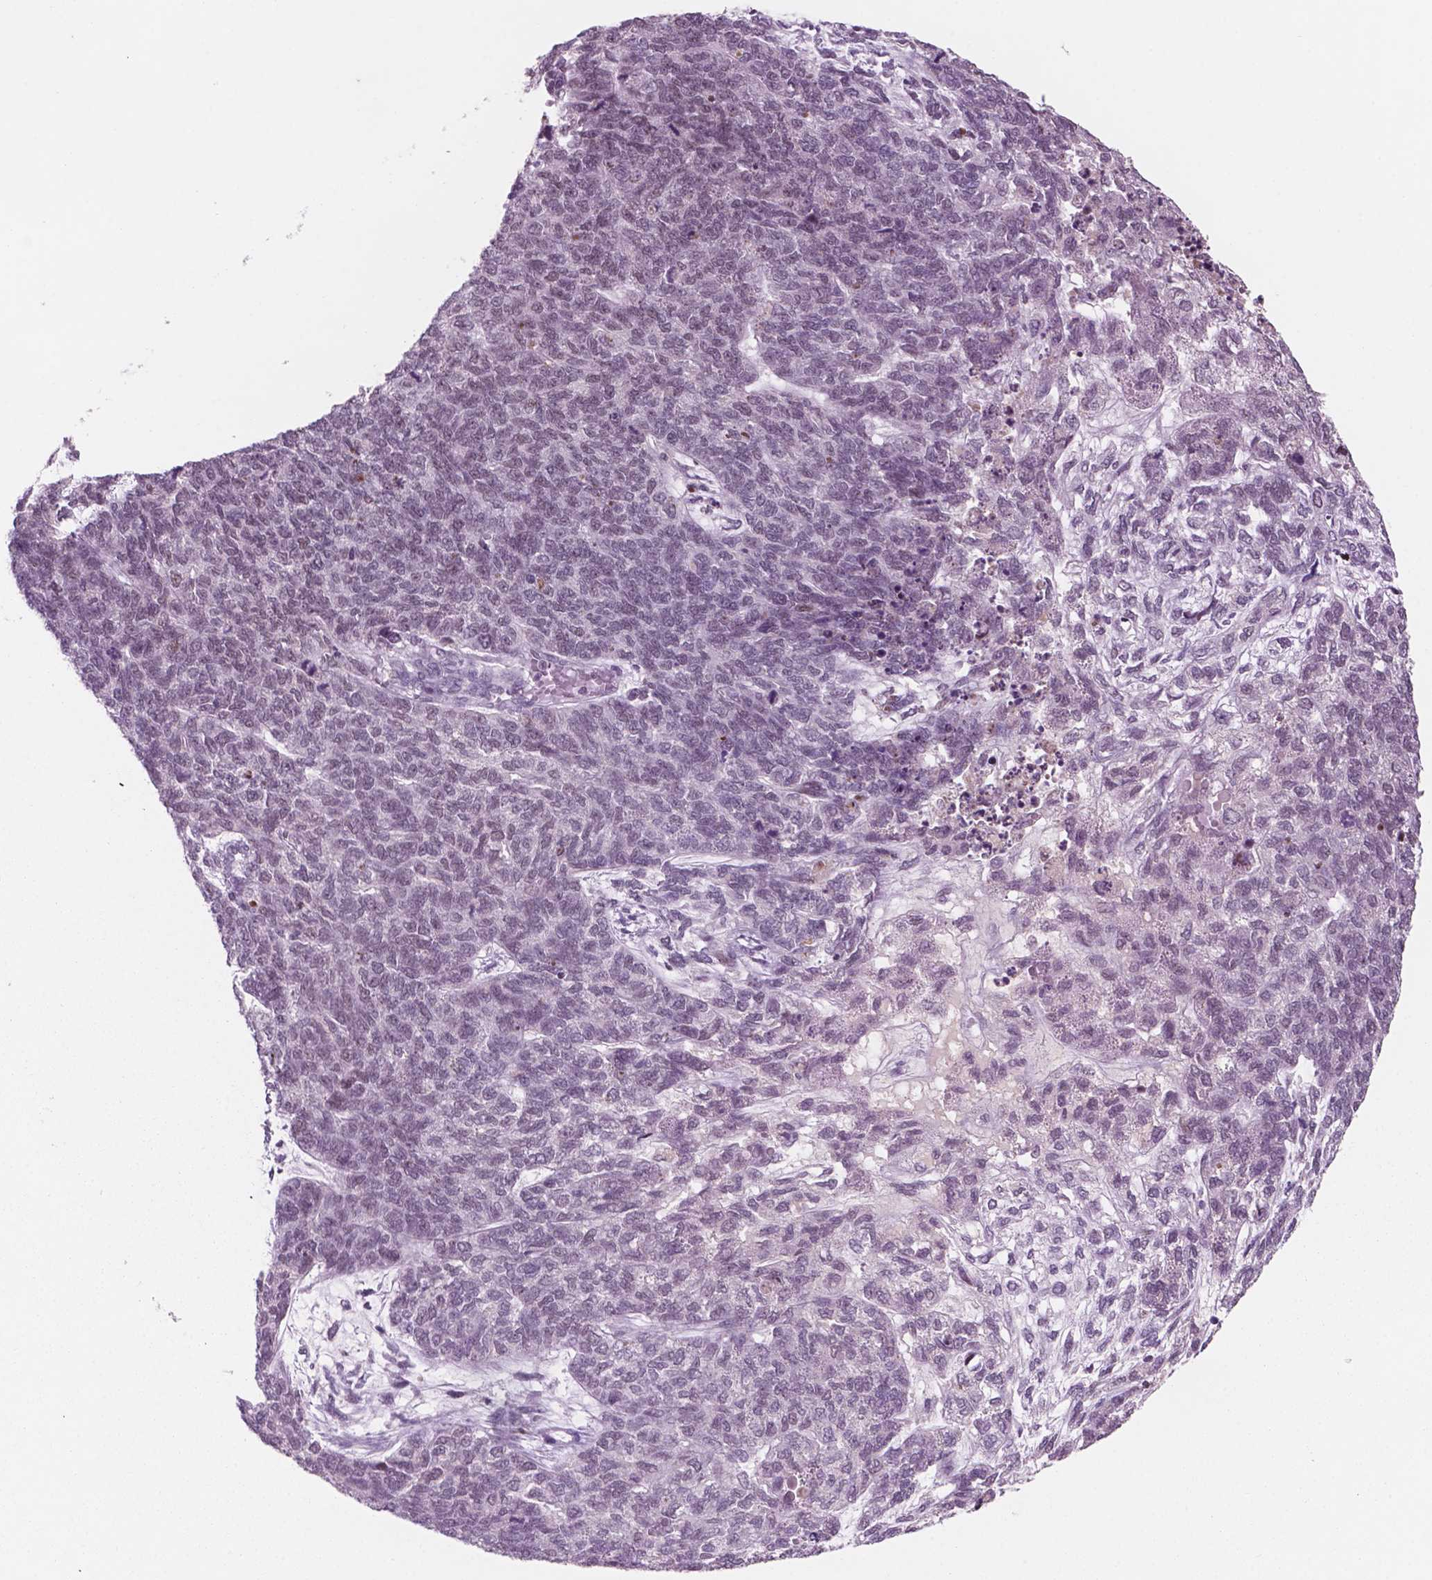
{"staining": {"intensity": "weak", "quantity": ">75%", "location": "nuclear"}, "tissue": "cervical cancer", "cell_type": "Tumor cells", "image_type": "cancer", "snomed": [{"axis": "morphology", "description": "Squamous cell carcinoma, NOS"}, {"axis": "topography", "description": "Cervix"}], "caption": "Immunohistochemical staining of squamous cell carcinoma (cervical) exhibits low levels of weak nuclear protein expression in about >75% of tumor cells.", "gene": "CTR9", "patient": {"sex": "female", "age": 63}}